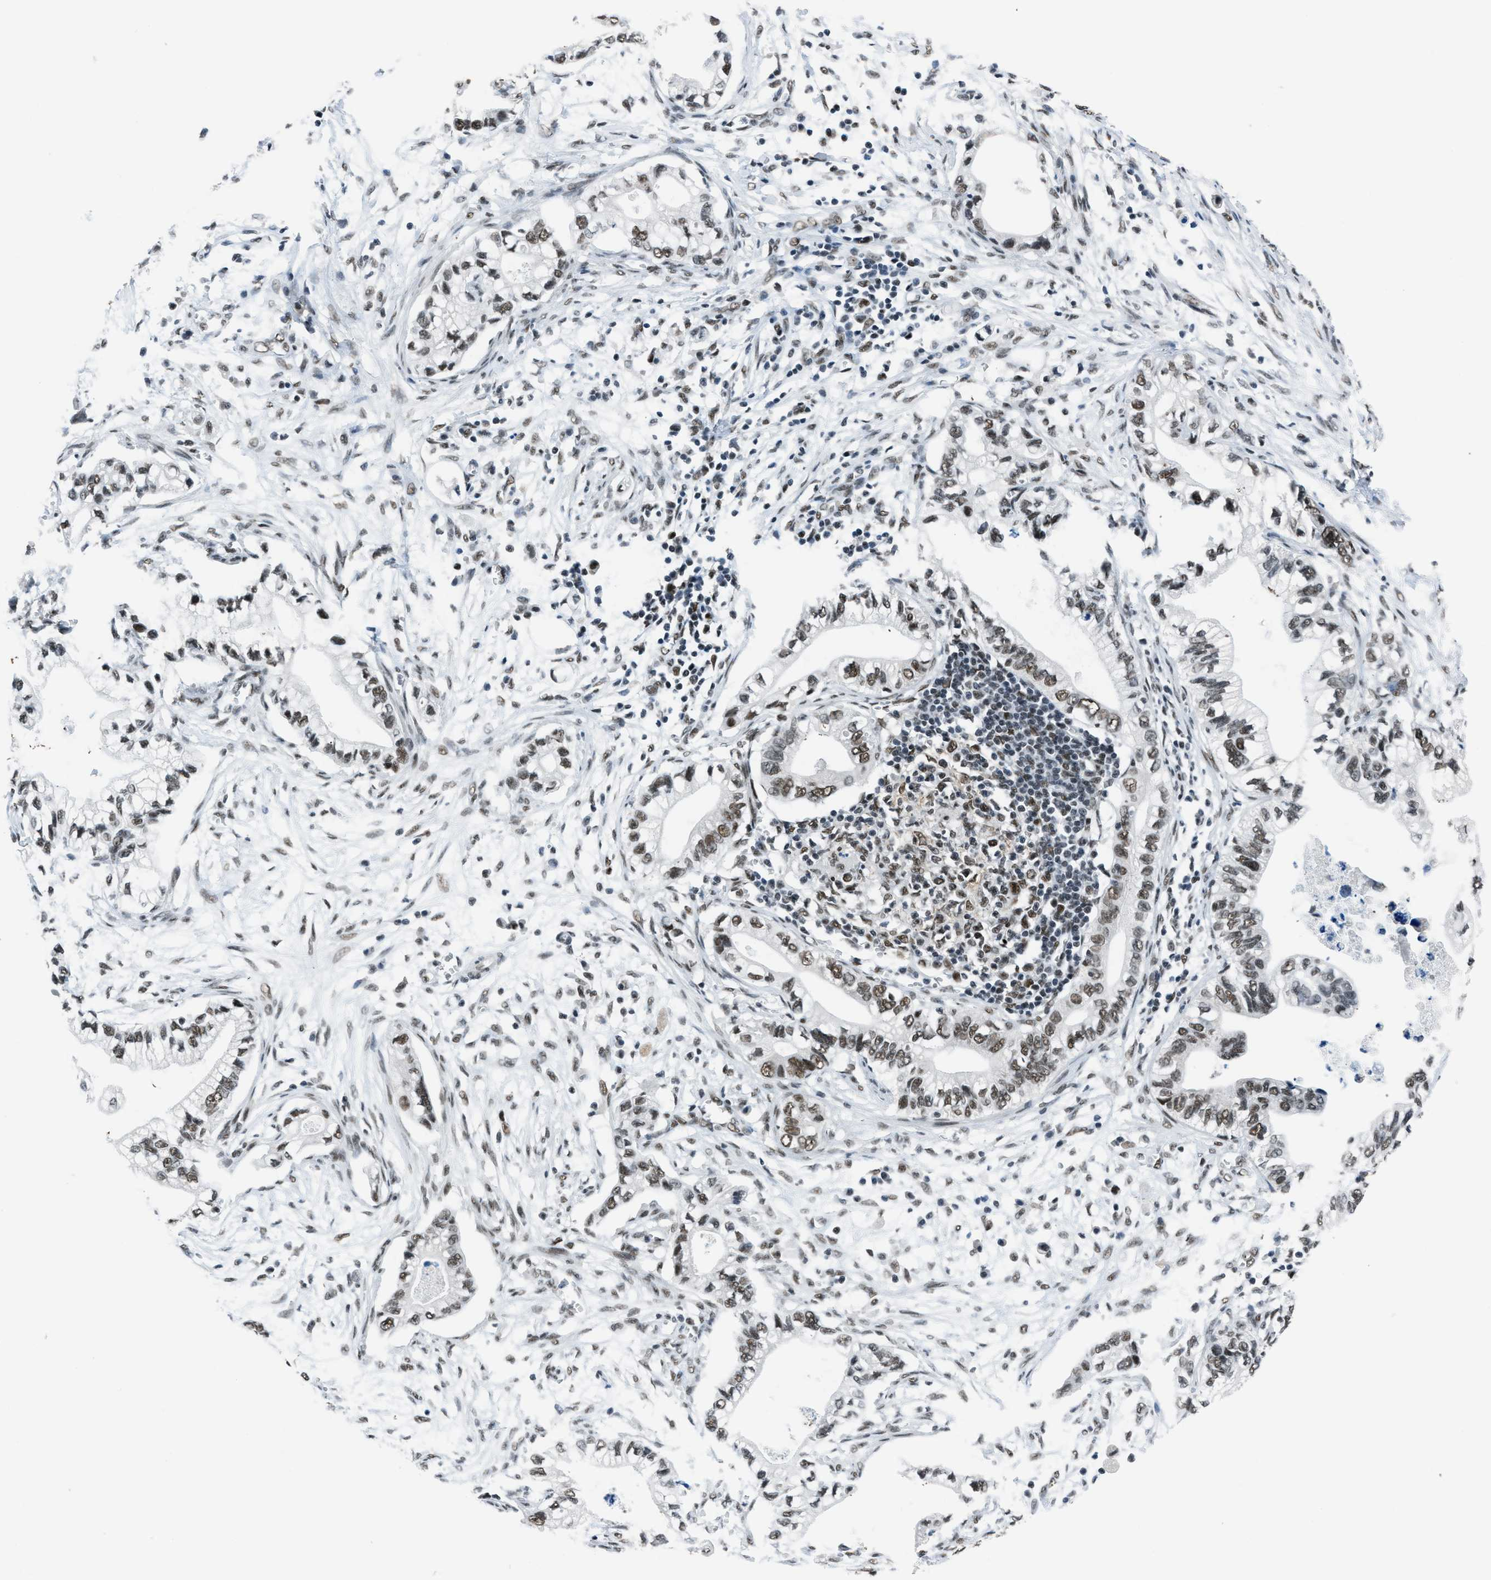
{"staining": {"intensity": "moderate", "quantity": ">75%", "location": "nuclear"}, "tissue": "pancreatic cancer", "cell_type": "Tumor cells", "image_type": "cancer", "snomed": [{"axis": "morphology", "description": "Adenocarcinoma, NOS"}, {"axis": "topography", "description": "Pancreas"}], "caption": "Brown immunohistochemical staining in human adenocarcinoma (pancreatic) displays moderate nuclear expression in approximately >75% of tumor cells.", "gene": "GATAD2B", "patient": {"sex": "male", "age": 56}}